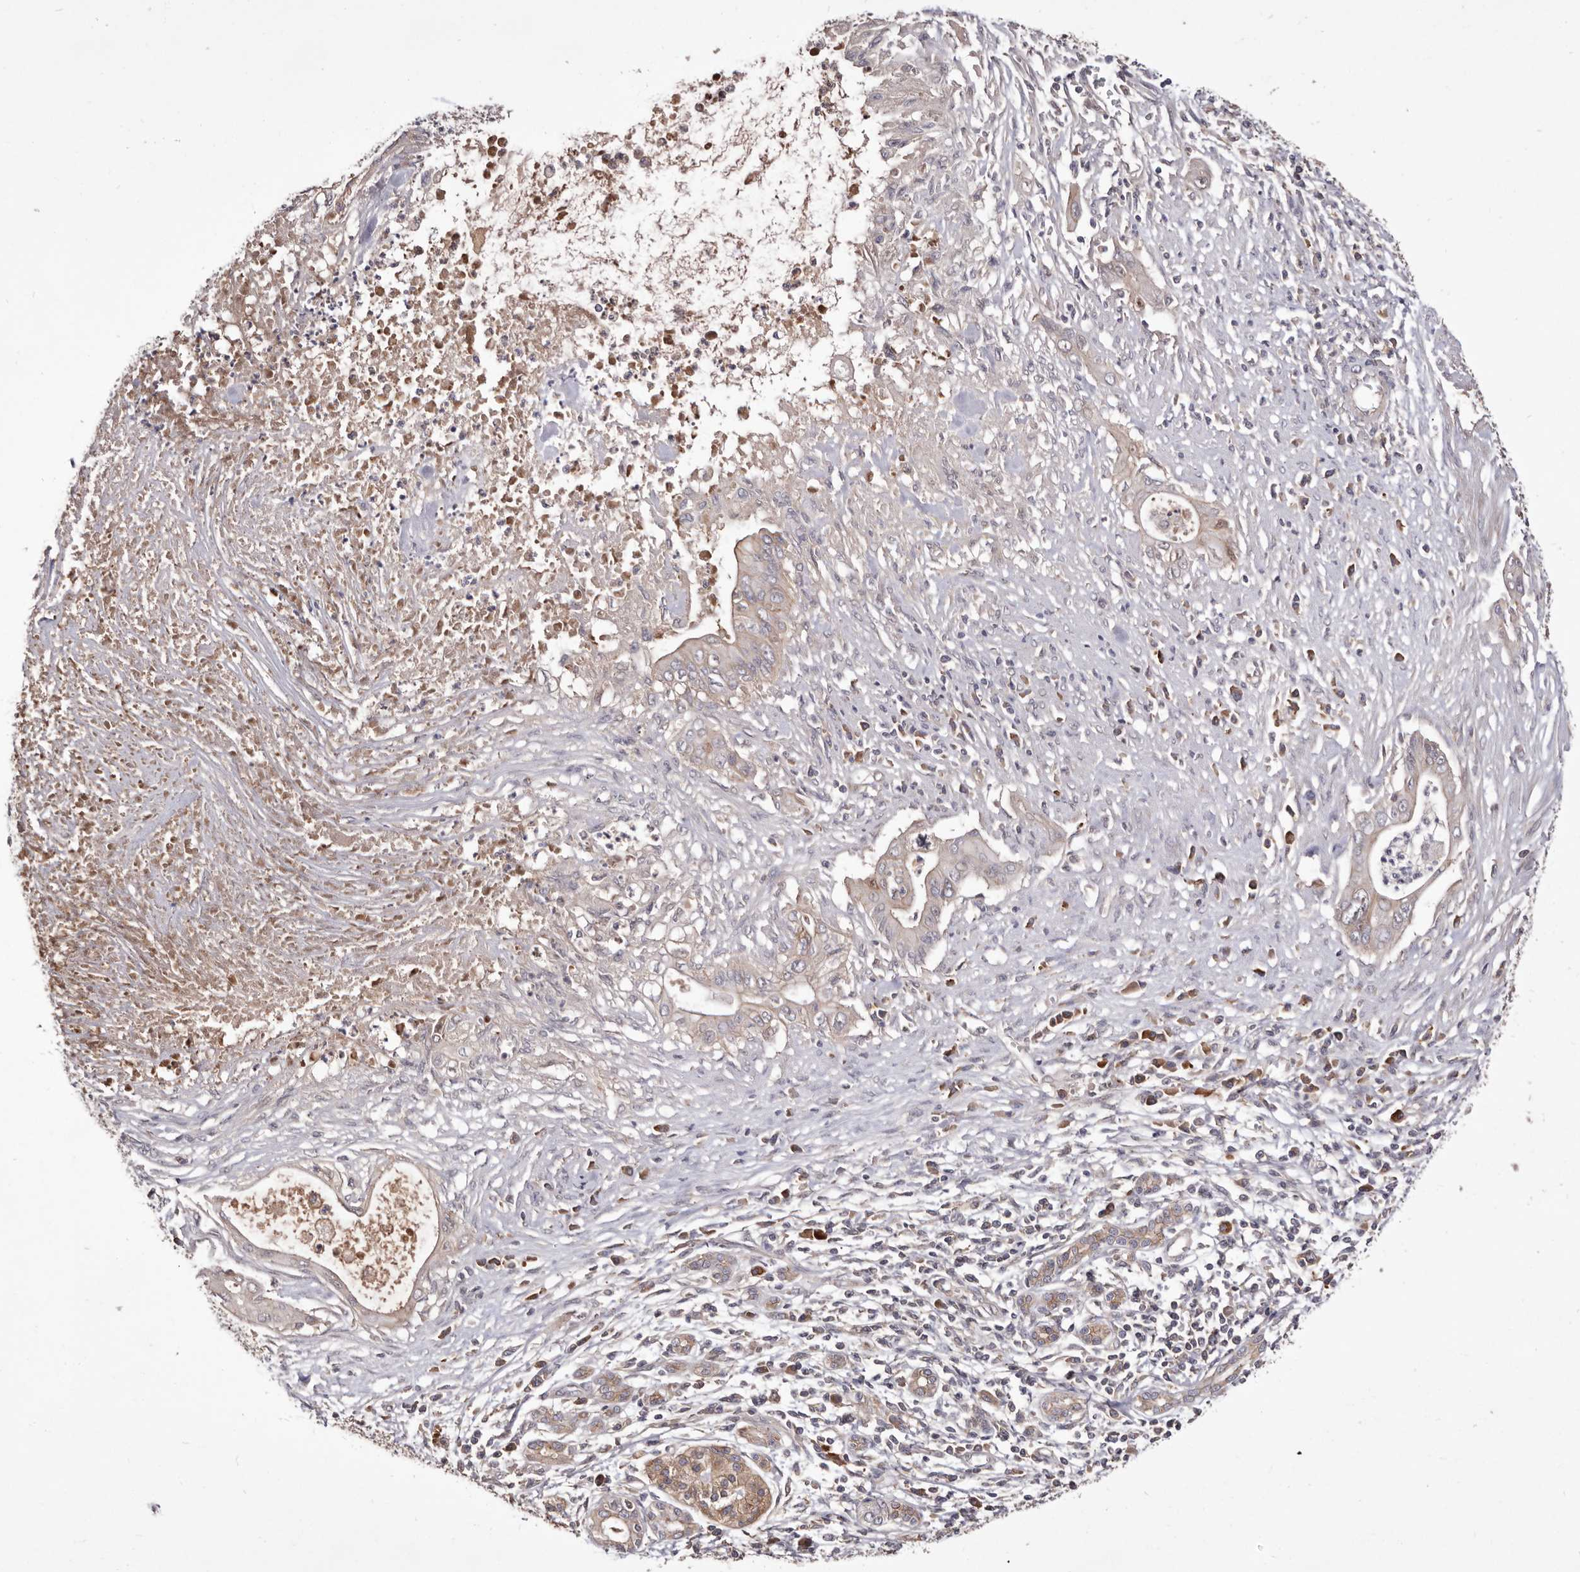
{"staining": {"intensity": "negative", "quantity": "none", "location": "none"}, "tissue": "pancreatic cancer", "cell_type": "Tumor cells", "image_type": "cancer", "snomed": [{"axis": "morphology", "description": "Adenocarcinoma, NOS"}, {"axis": "topography", "description": "Pancreas"}], "caption": "This image is of pancreatic cancer stained with immunohistochemistry (IHC) to label a protein in brown with the nuclei are counter-stained blue. There is no positivity in tumor cells.", "gene": "DOP1A", "patient": {"sex": "male", "age": 58}}